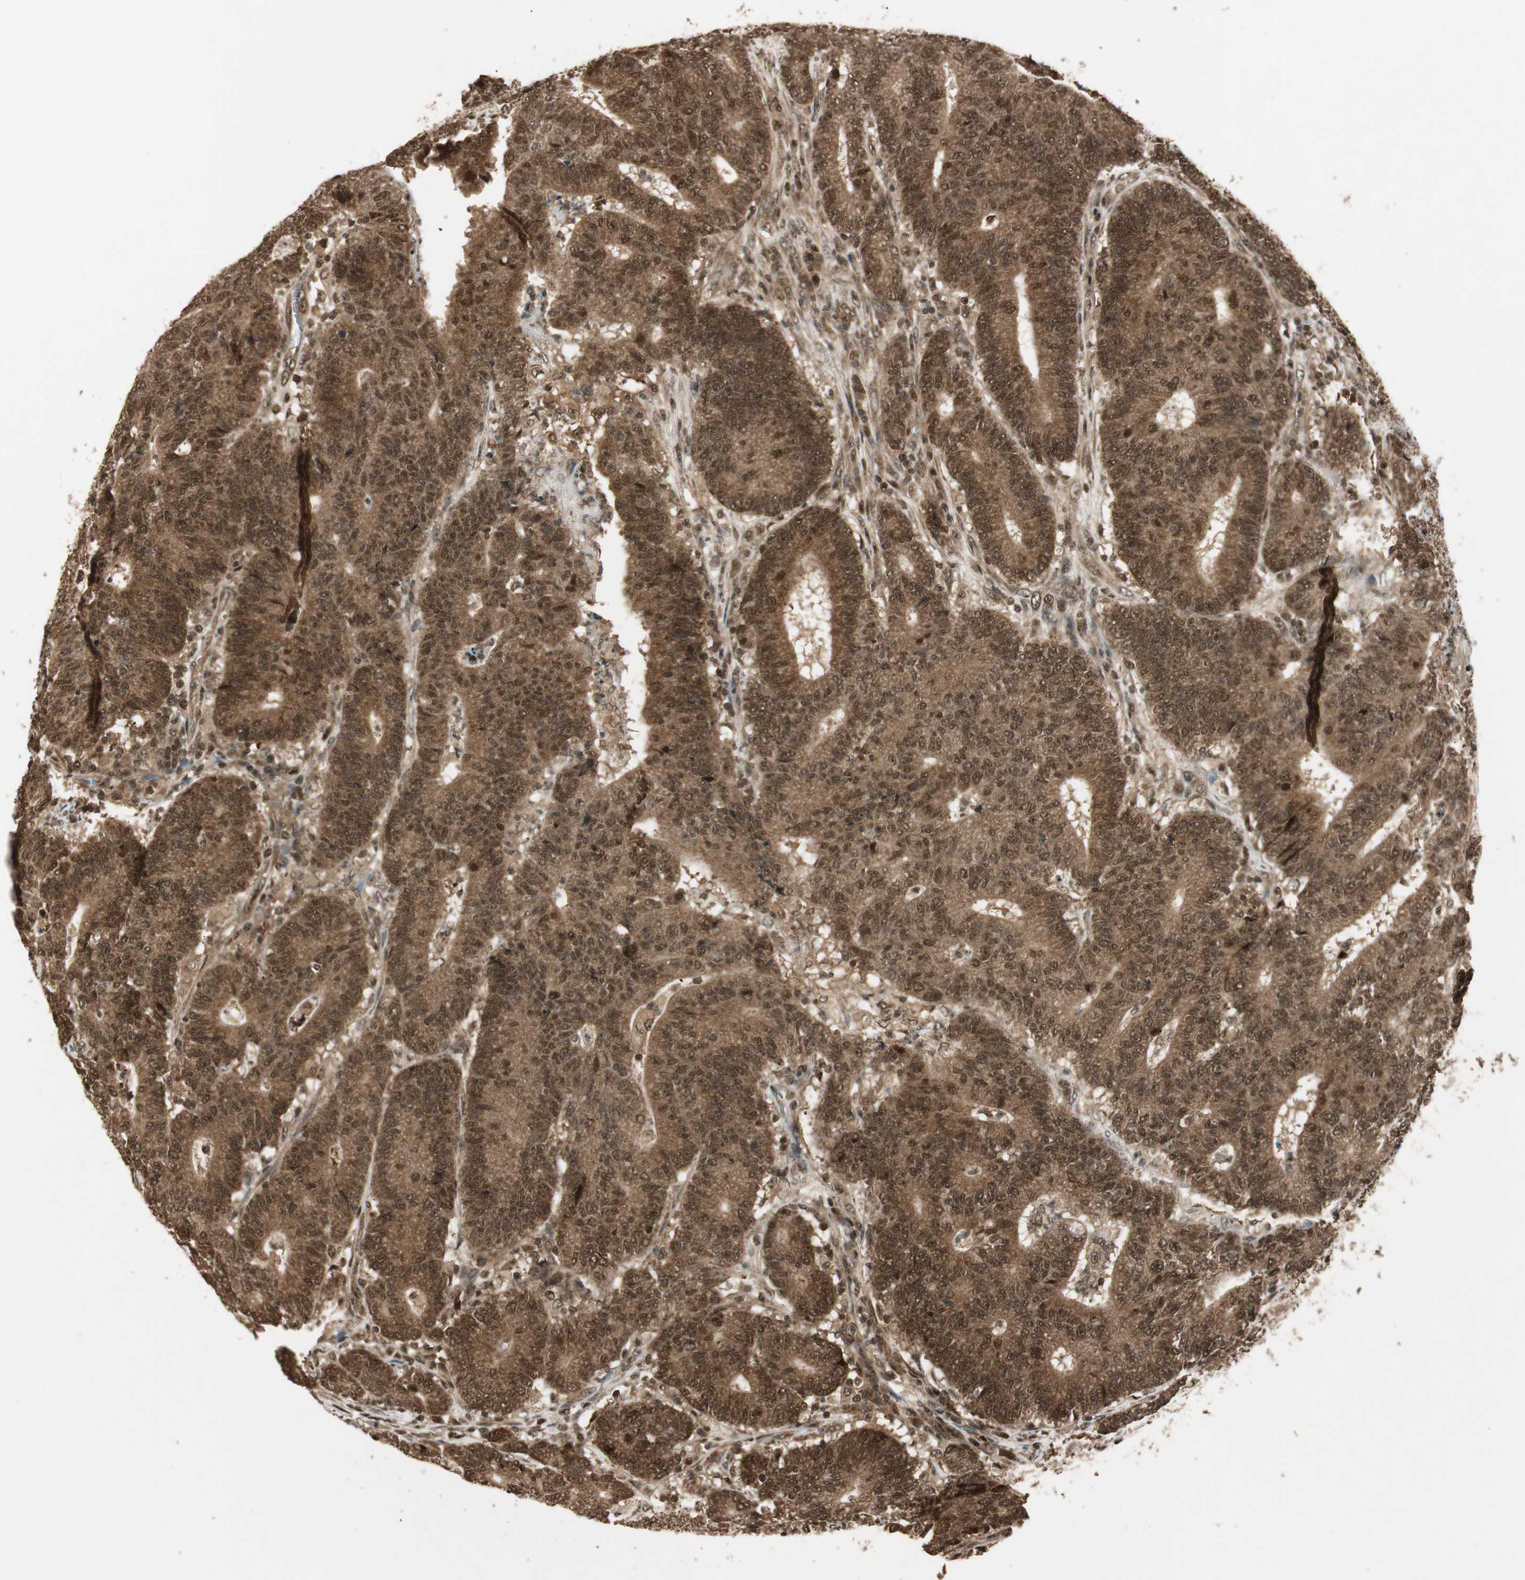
{"staining": {"intensity": "strong", "quantity": ">75%", "location": "cytoplasmic/membranous,nuclear"}, "tissue": "colorectal cancer", "cell_type": "Tumor cells", "image_type": "cancer", "snomed": [{"axis": "morphology", "description": "Normal tissue, NOS"}, {"axis": "morphology", "description": "Adenocarcinoma, NOS"}, {"axis": "topography", "description": "Colon"}], "caption": "Strong cytoplasmic/membranous and nuclear staining is present in about >75% of tumor cells in colorectal cancer (adenocarcinoma).", "gene": "RPA3", "patient": {"sex": "female", "age": 75}}